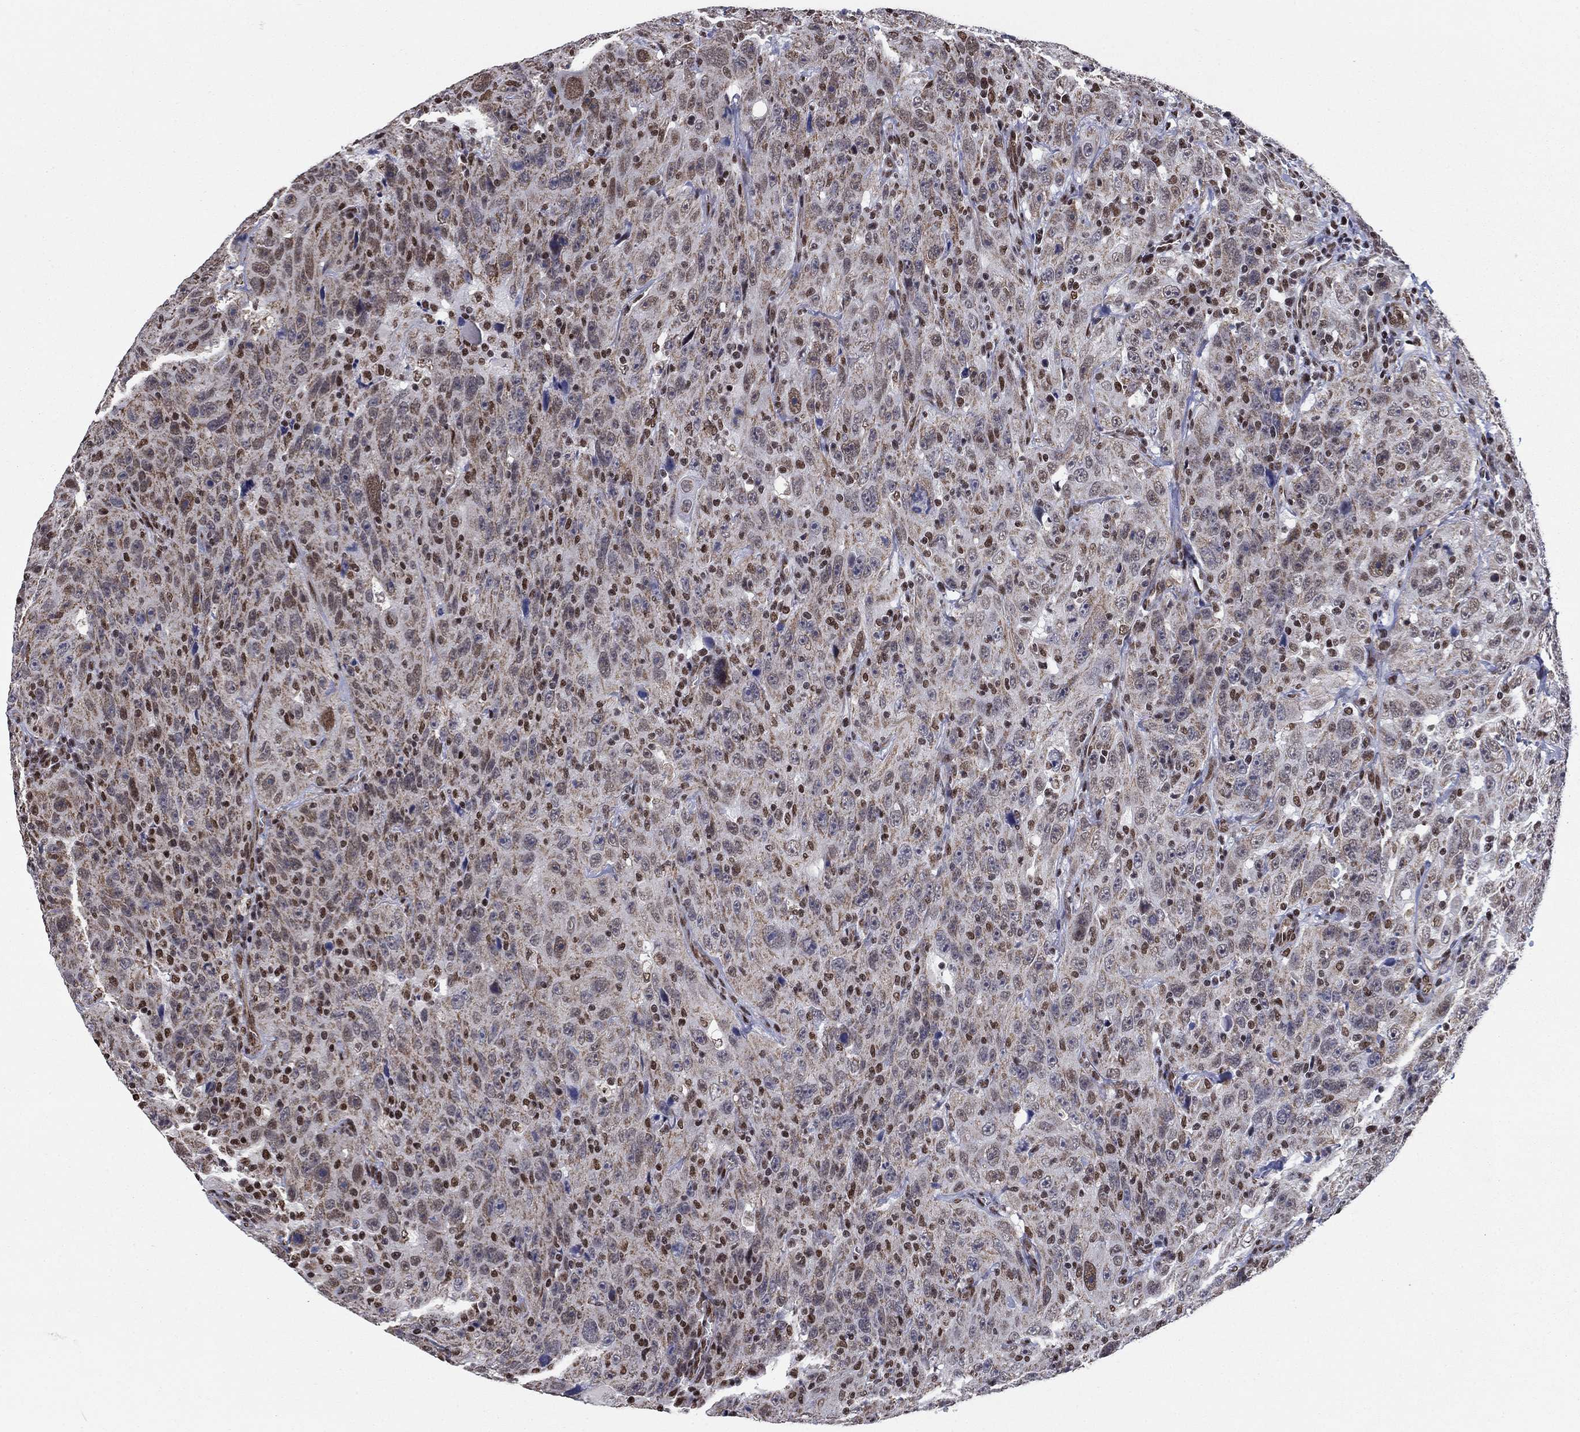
{"staining": {"intensity": "moderate", "quantity": "25%-75%", "location": "cytoplasmic/membranous,nuclear"}, "tissue": "urothelial cancer", "cell_type": "Tumor cells", "image_type": "cancer", "snomed": [{"axis": "morphology", "description": "Urothelial carcinoma, NOS"}, {"axis": "morphology", "description": "Urothelial carcinoma, High grade"}, {"axis": "topography", "description": "Urinary bladder"}], "caption": "This histopathology image reveals immunohistochemistry (IHC) staining of urothelial cancer, with medium moderate cytoplasmic/membranous and nuclear positivity in approximately 25%-75% of tumor cells.", "gene": "N4BP2", "patient": {"sex": "female", "age": 73}}